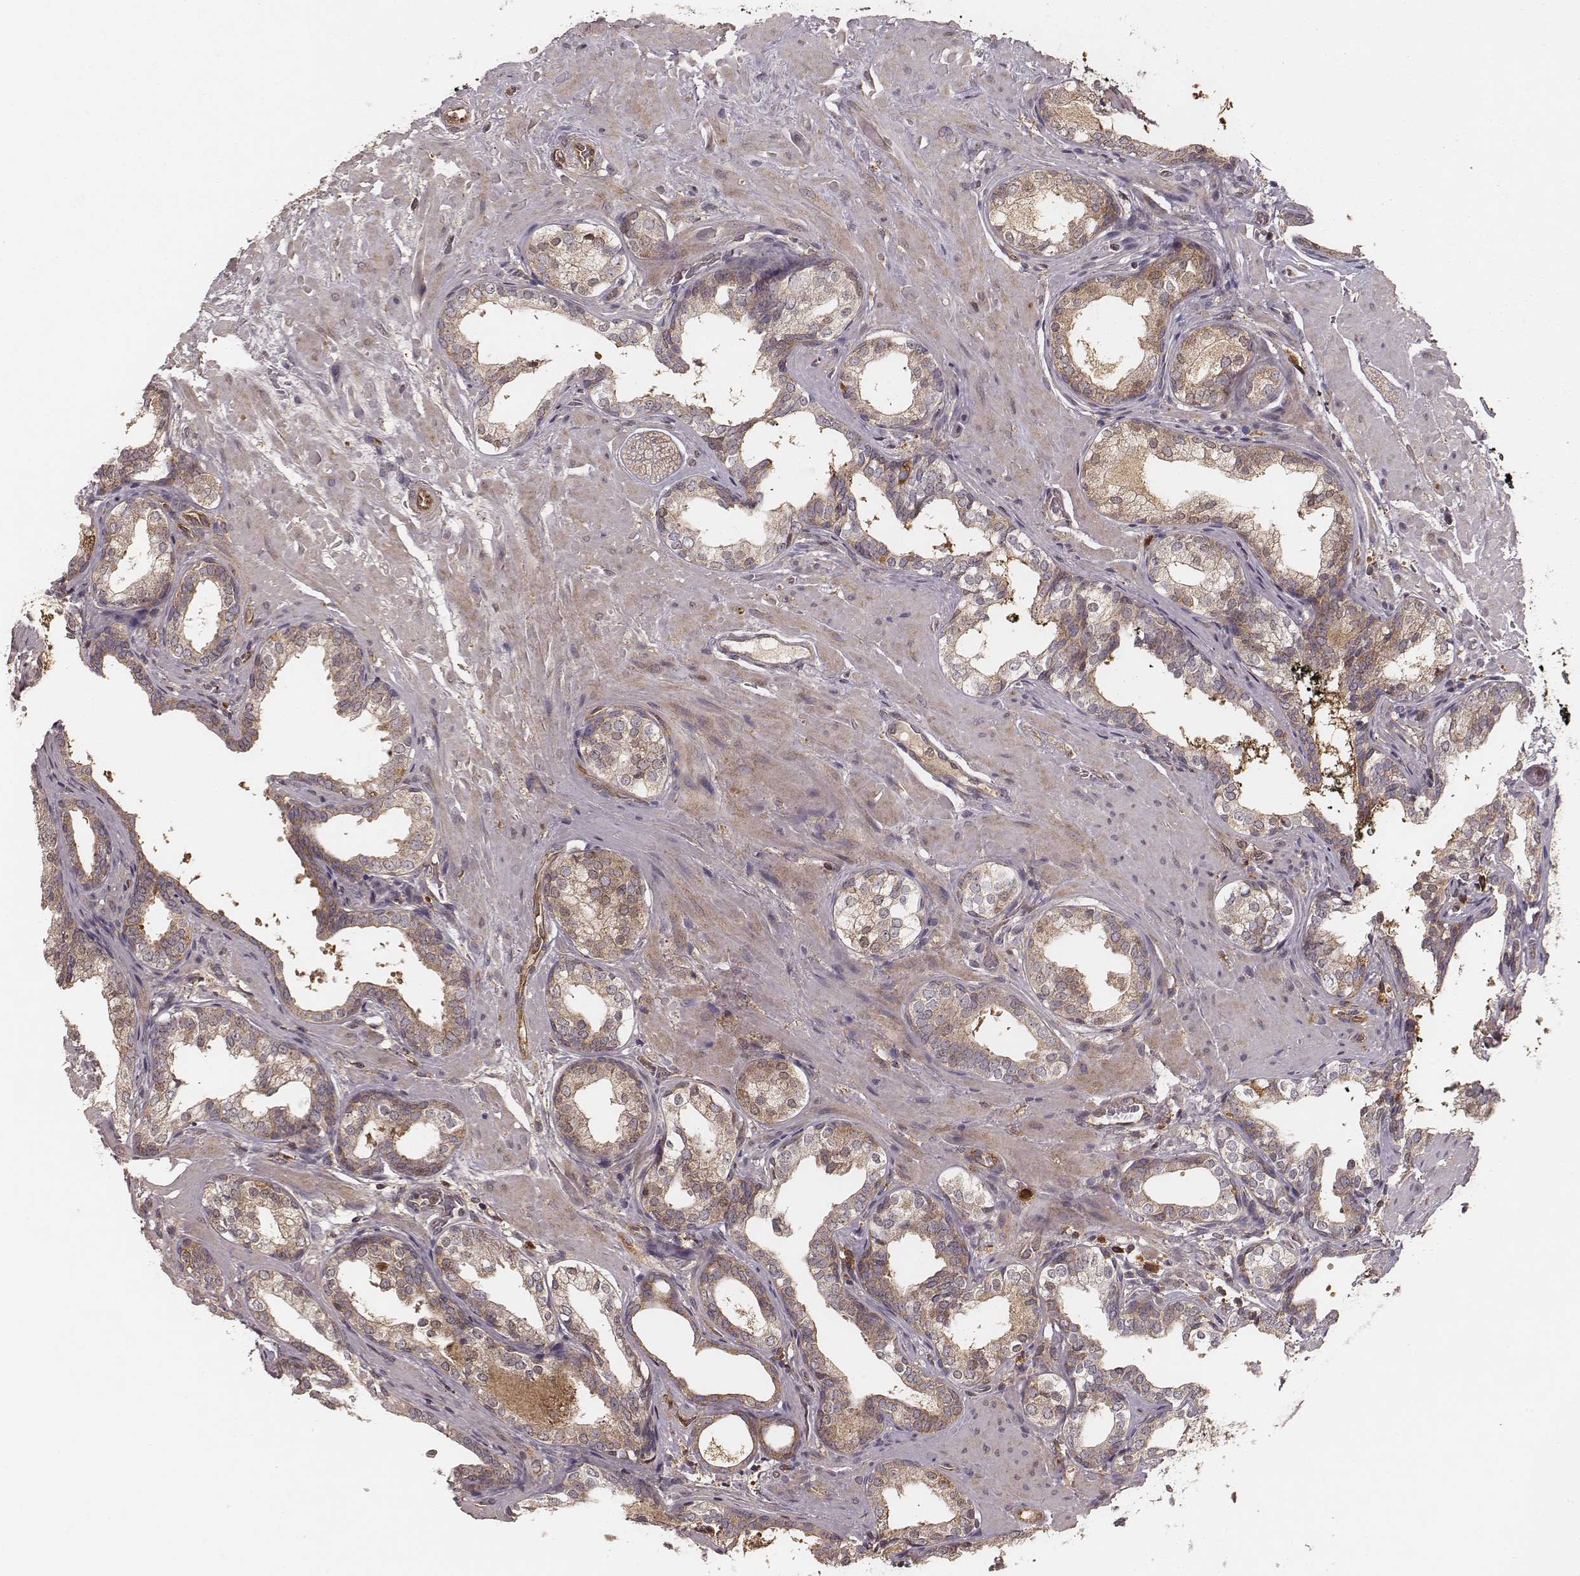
{"staining": {"intensity": "moderate", "quantity": ">75%", "location": "cytoplasmic/membranous"}, "tissue": "prostate cancer", "cell_type": "Tumor cells", "image_type": "cancer", "snomed": [{"axis": "morphology", "description": "Adenocarcinoma, NOS"}, {"axis": "topography", "description": "Prostate"}], "caption": "Immunohistochemical staining of prostate cancer (adenocarcinoma) displays moderate cytoplasmic/membranous protein staining in approximately >75% of tumor cells.", "gene": "CARS1", "patient": {"sex": "male", "age": 66}}